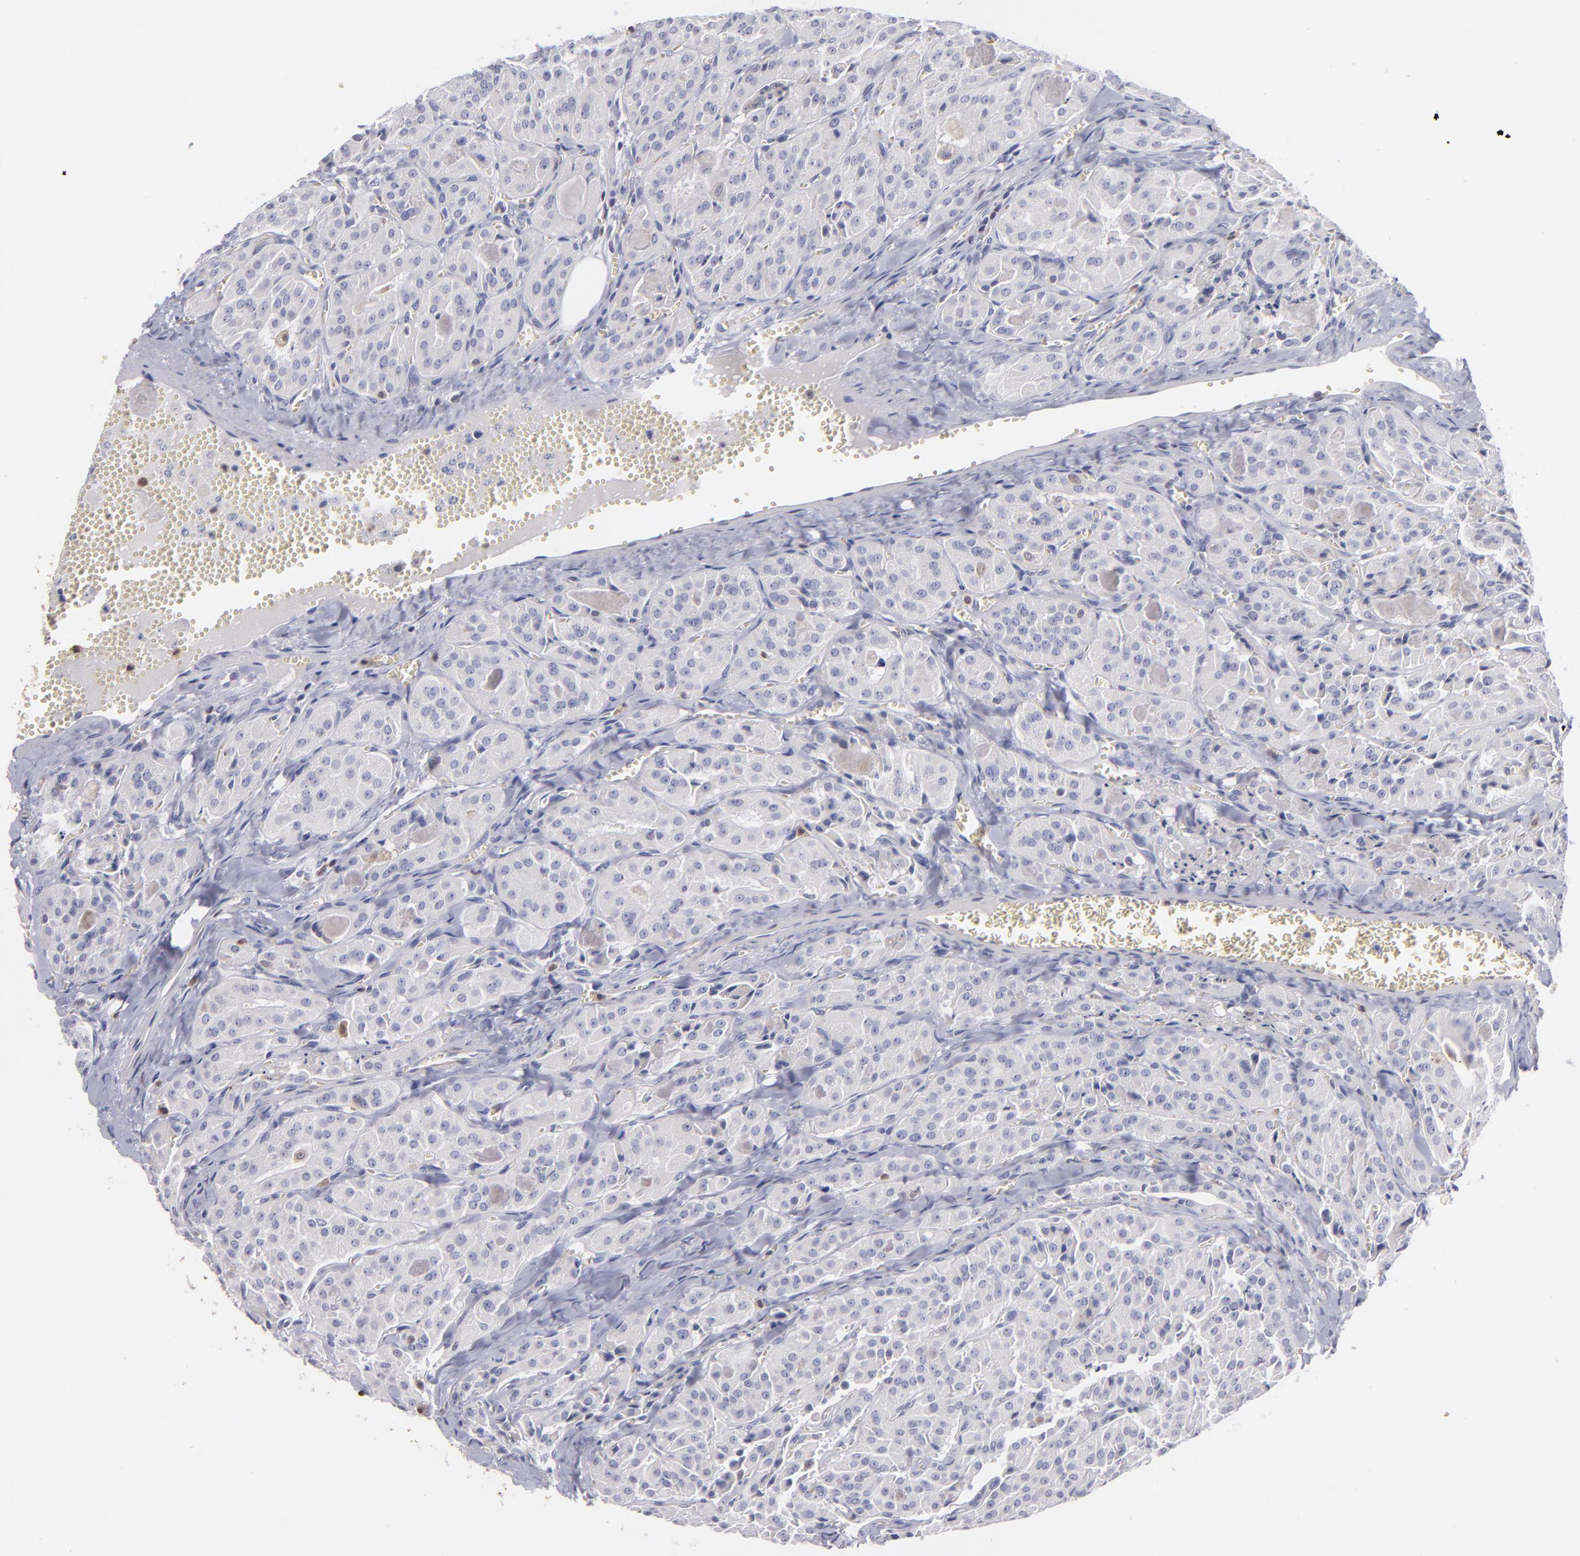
{"staining": {"intensity": "moderate", "quantity": "<25%", "location": "cytoplasmic/membranous,nuclear"}, "tissue": "thyroid cancer", "cell_type": "Tumor cells", "image_type": "cancer", "snomed": [{"axis": "morphology", "description": "Carcinoma, NOS"}, {"axis": "topography", "description": "Thyroid gland"}], "caption": "High-magnification brightfield microscopy of carcinoma (thyroid) stained with DAB (brown) and counterstained with hematoxylin (blue). tumor cells exhibit moderate cytoplasmic/membranous and nuclear staining is present in about<25% of cells. (brown staining indicates protein expression, while blue staining denotes nuclei).", "gene": "S100A2", "patient": {"sex": "male", "age": 76}}